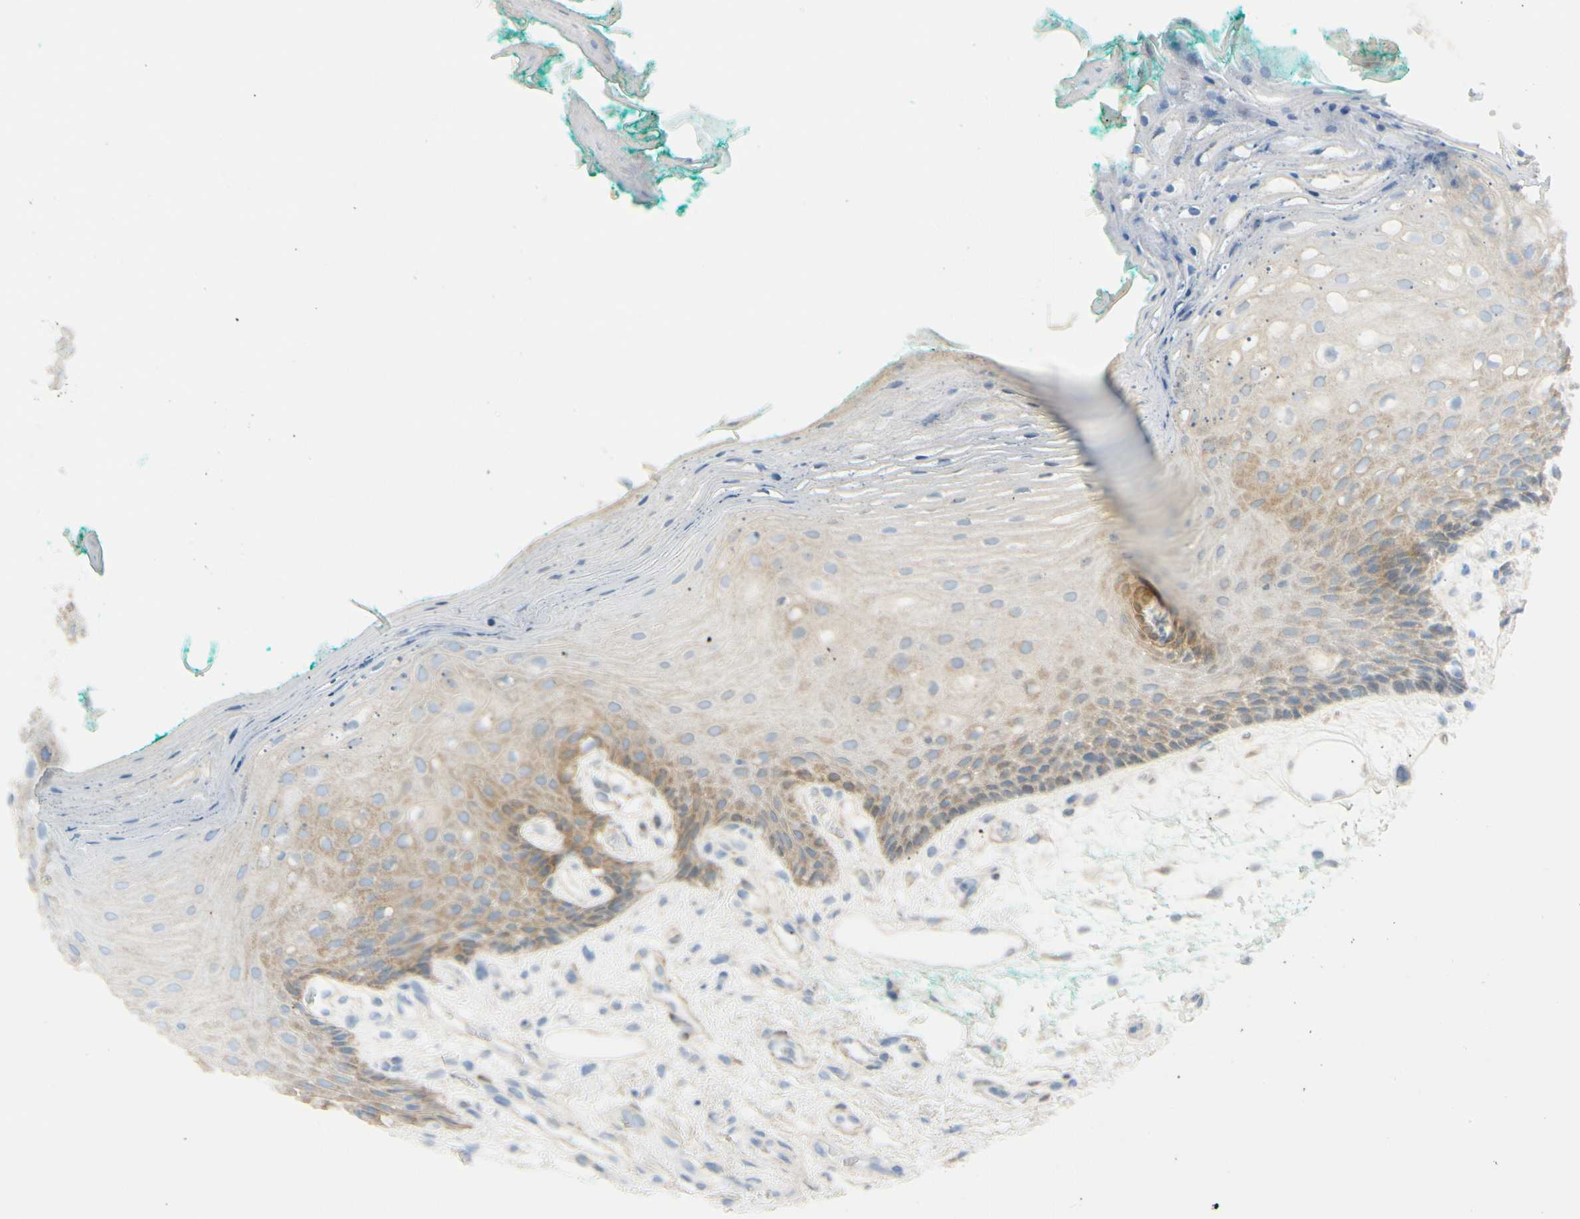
{"staining": {"intensity": "moderate", "quantity": "<25%", "location": "cytoplasmic/membranous"}, "tissue": "oral mucosa", "cell_type": "Squamous epithelial cells", "image_type": "normal", "snomed": [{"axis": "morphology", "description": "Normal tissue, NOS"}, {"axis": "topography", "description": "Skeletal muscle"}, {"axis": "topography", "description": "Oral tissue"}, {"axis": "topography", "description": "Peripheral nerve tissue"}], "caption": "Oral mucosa was stained to show a protein in brown. There is low levels of moderate cytoplasmic/membranous positivity in about <25% of squamous epithelial cells. (brown staining indicates protein expression, while blue staining denotes nuclei).", "gene": "FHL2", "patient": {"sex": "female", "age": 84}}